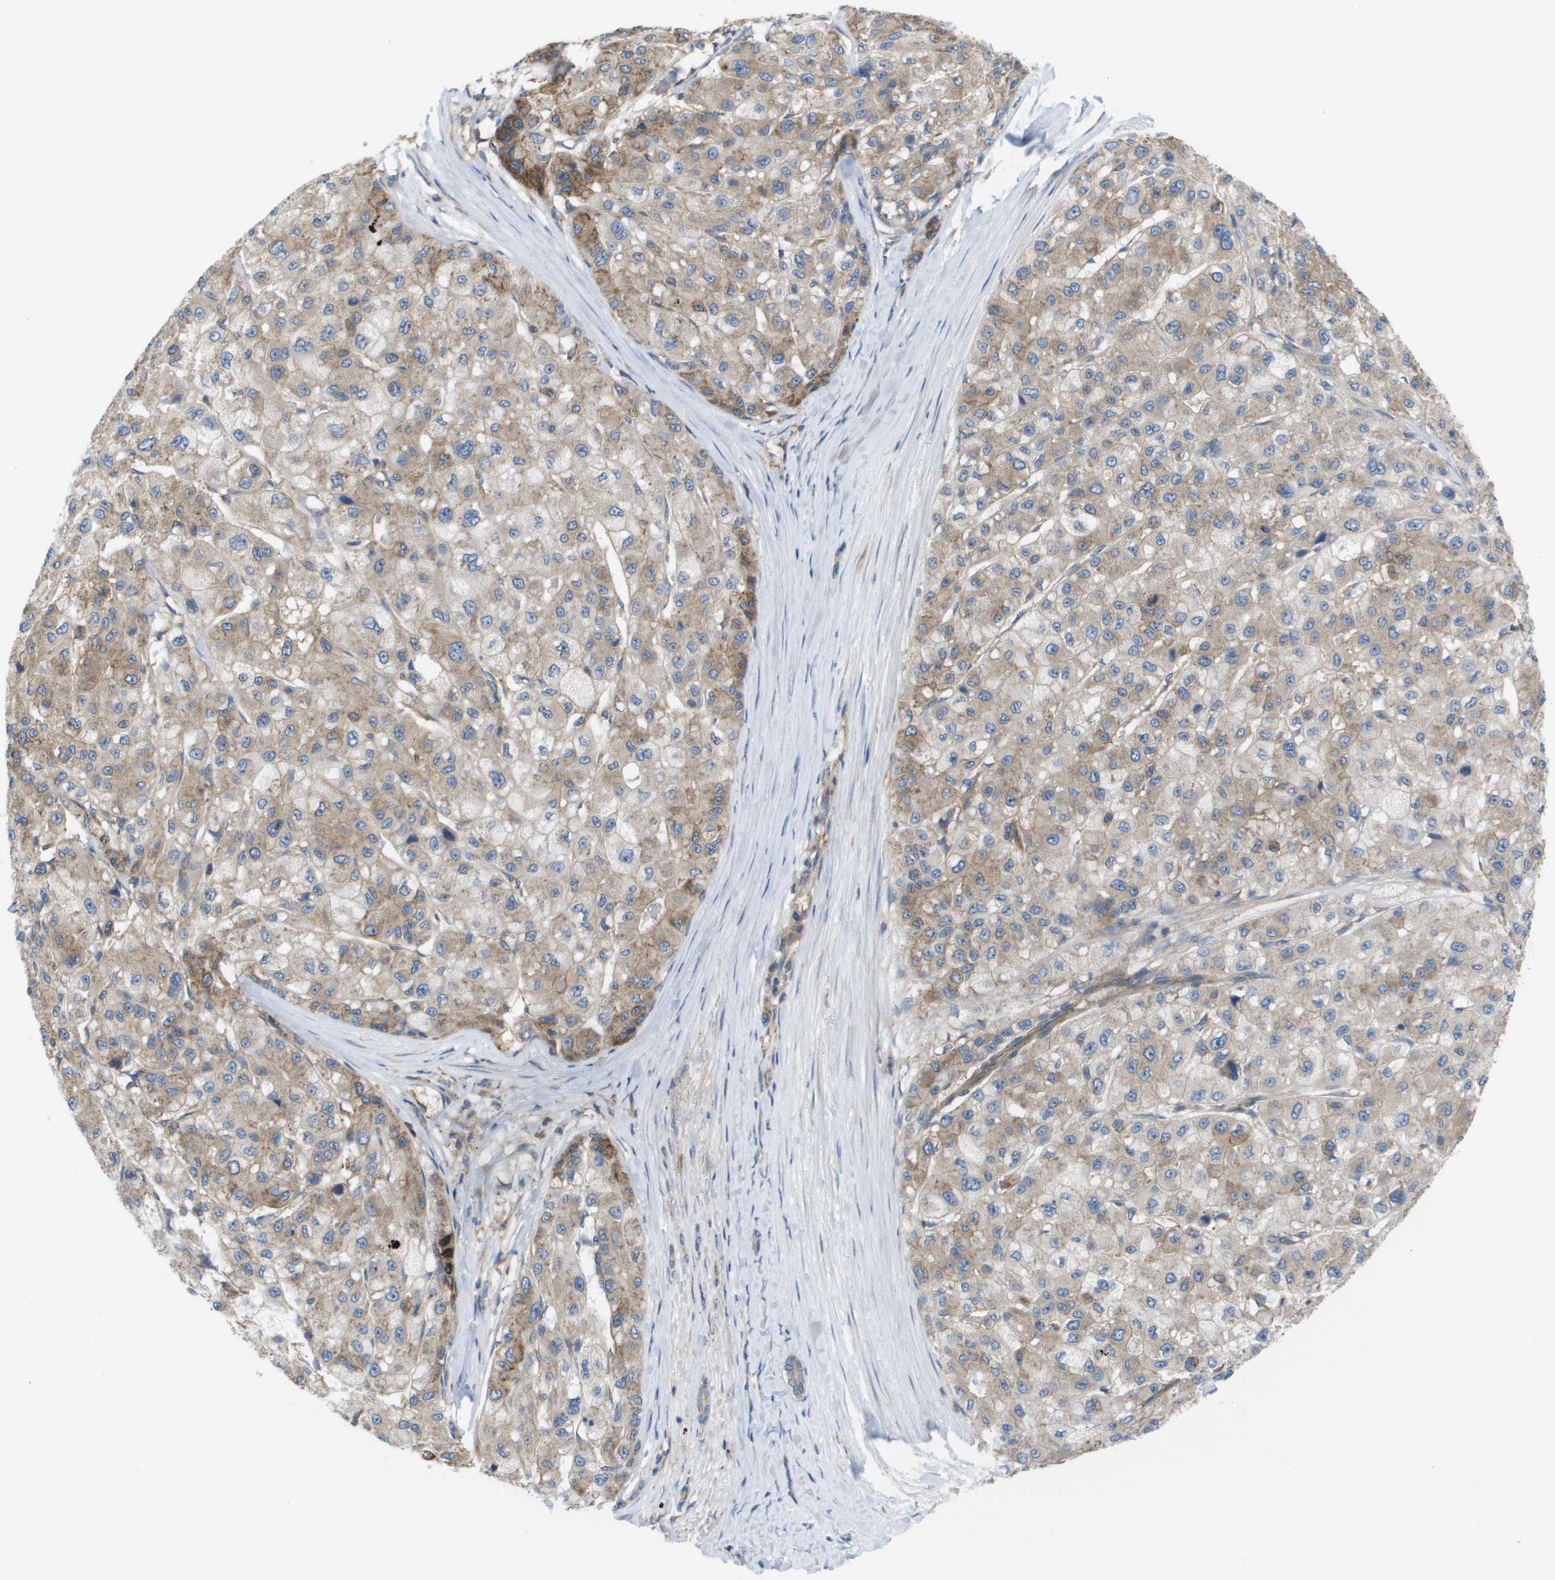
{"staining": {"intensity": "moderate", "quantity": "<25%", "location": "cytoplasmic/membranous"}, "tissue": "liver cancer", "cell_type": "Tumor cells", "image_type": "cancer", "snomed": [{"axis": "morphology", "description": "Carcinoma, Hepatocellular, NOS"}, {"axis": "topography", "description": "Liver"}], "caption": "A brown stain highlights moderate cytoplasmic/membranous expression of a protein in human liver cancer (hepatocellular carcinoma) tumor cells.", "gene": "EIF4G2", "patient": {"sex": "male", "age": 80}}